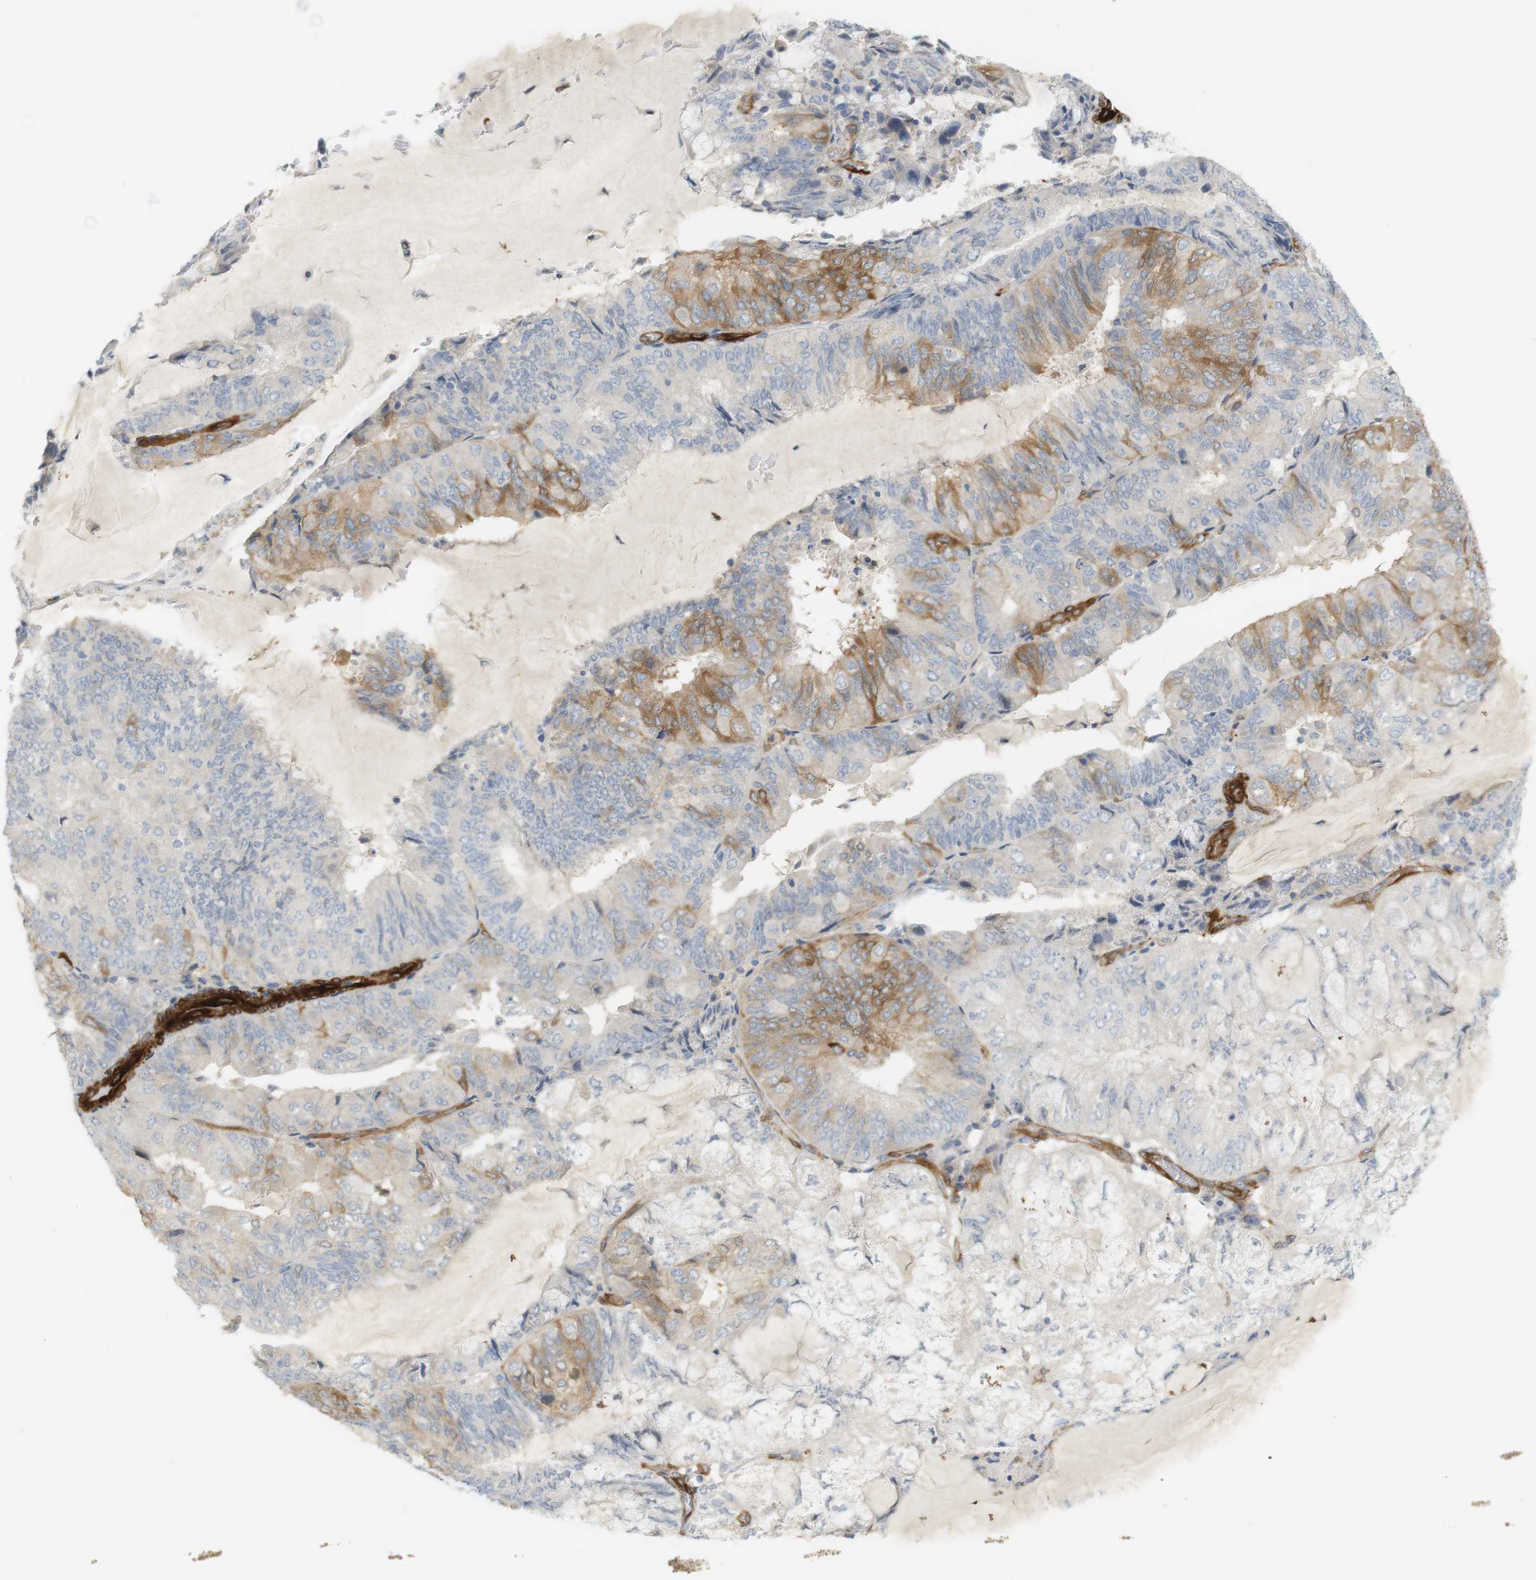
{"staining": {"intensity": "moderate", "quantity": "<25%", "location": "cytoplasmic/membranous"}, "tissue": "endometrial cancer", "cell_type": "Tumor cells", "image_type": "cancer", "snomed": [{"axis": "morphology", "description": "Adenocarcinoma, NOS"}, {"axis": "topography", "description": "Endometrium"}], "caption": "High-magnification brightfield microscopy of endometrial cancer (adenocarcinoma) stained with DAB (brown) and counterstained with hematoxylin (blue). tumor cells exhibit moderate cytoplasmic/membranous expression is present in approximately<25% of cells.", "gene": "PDE3A", "patient": {"sex": "female", "age": 81}}